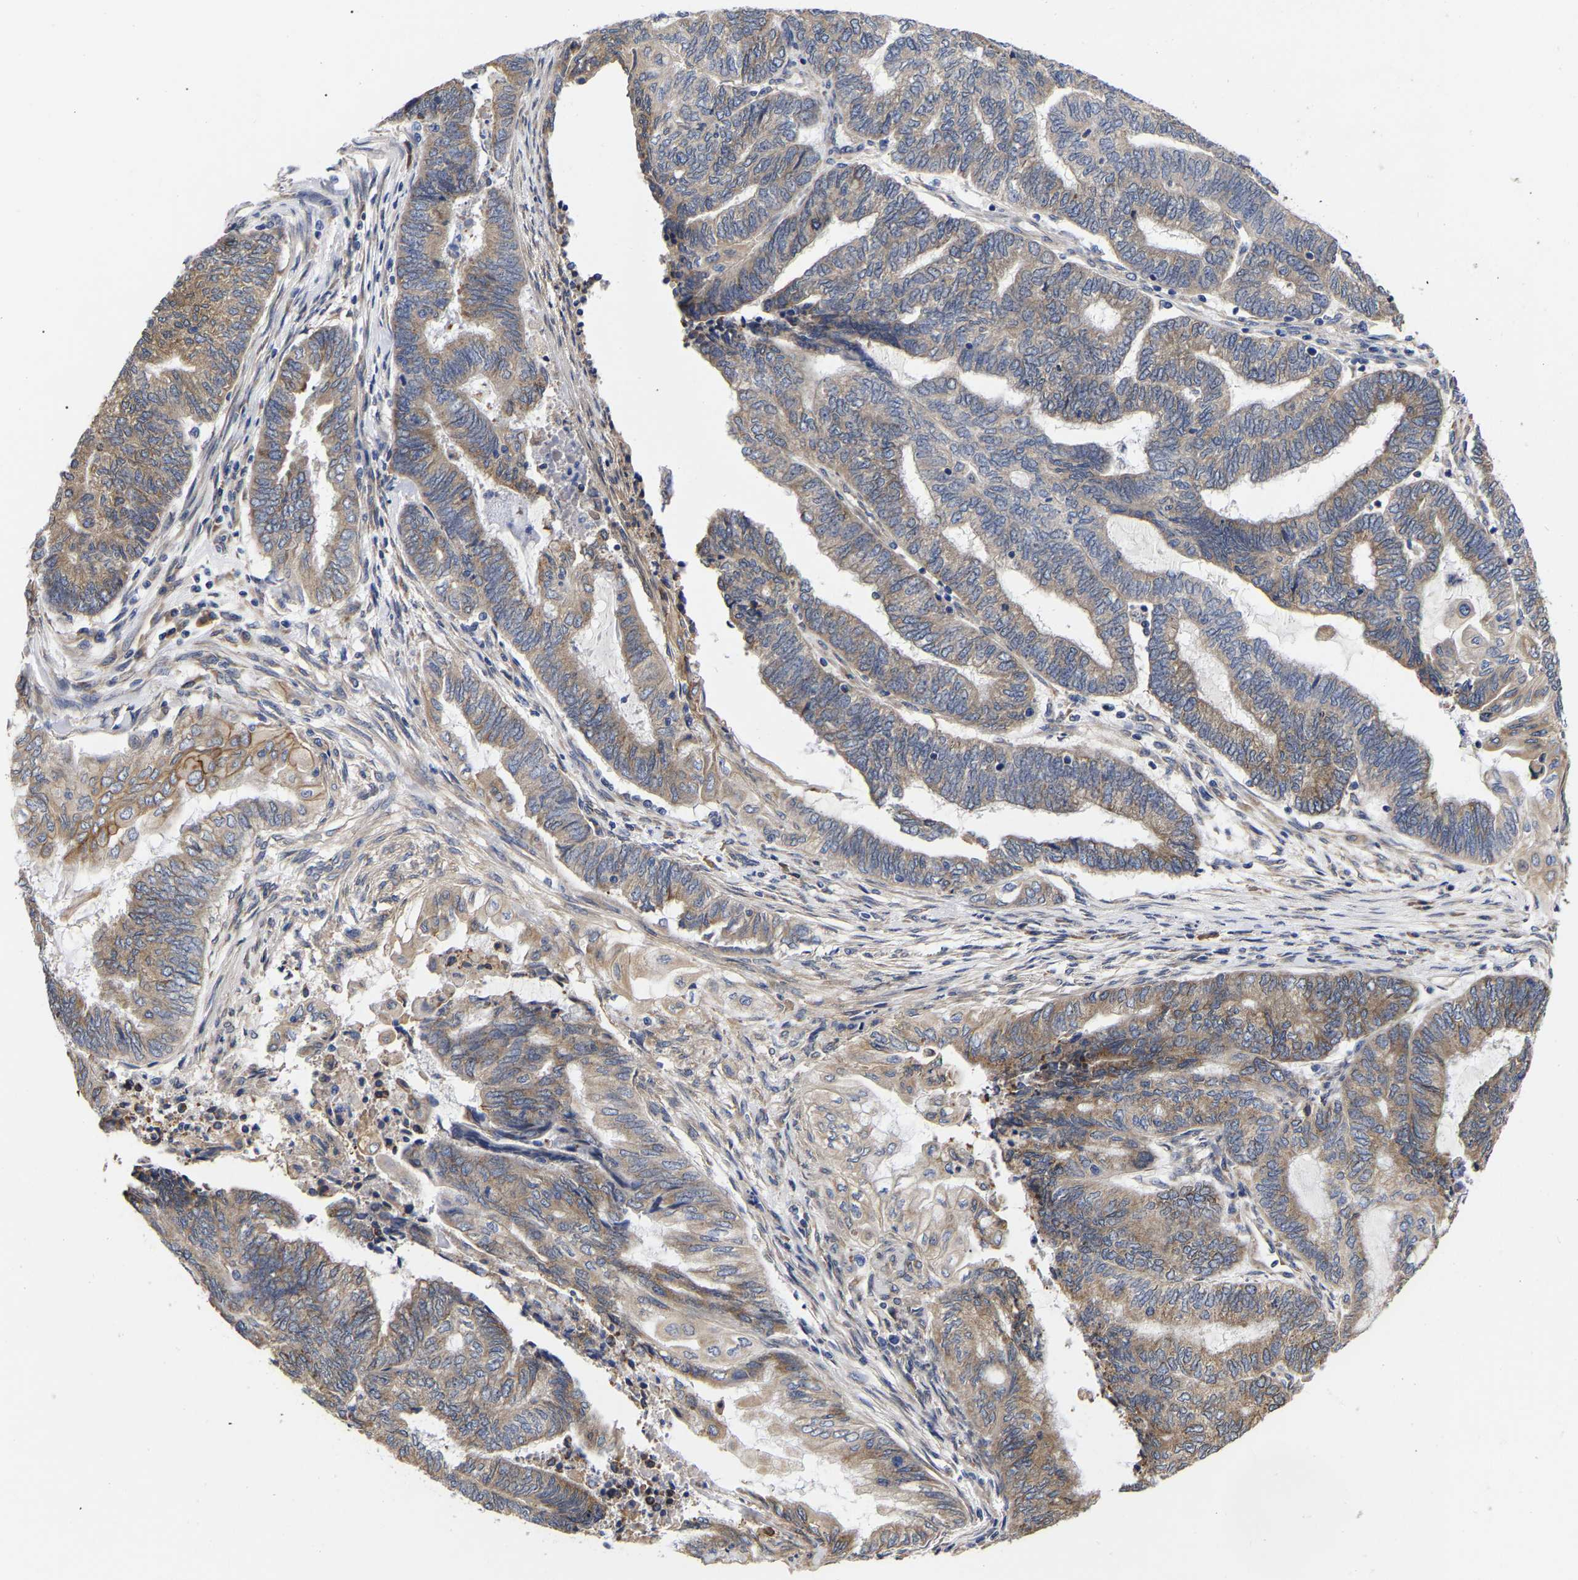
{"staining": {"intensity": "moderate", "quantity": ">75%", "location": "cytoplasmic/membranous"}, "tissue": "endometrial cancer", "cell_type": "Tumor cells", "image_type": "cancer", "snomed": [{"axis": "morphology", "description": "Adenocarcinoma, NOS"}, {"axis": "topography", "description": "Uterus"}, {"axis": "topography", "description": "Endometrium"}], "caption": "Endometrial adenocarcinoma stained with a brown dye exhibits moderate cytoplasmic/membranous positive expression in about >75% of tumor cells.", "gene": "CFAP298", "patient": {"sex": "female", "age": 70}}